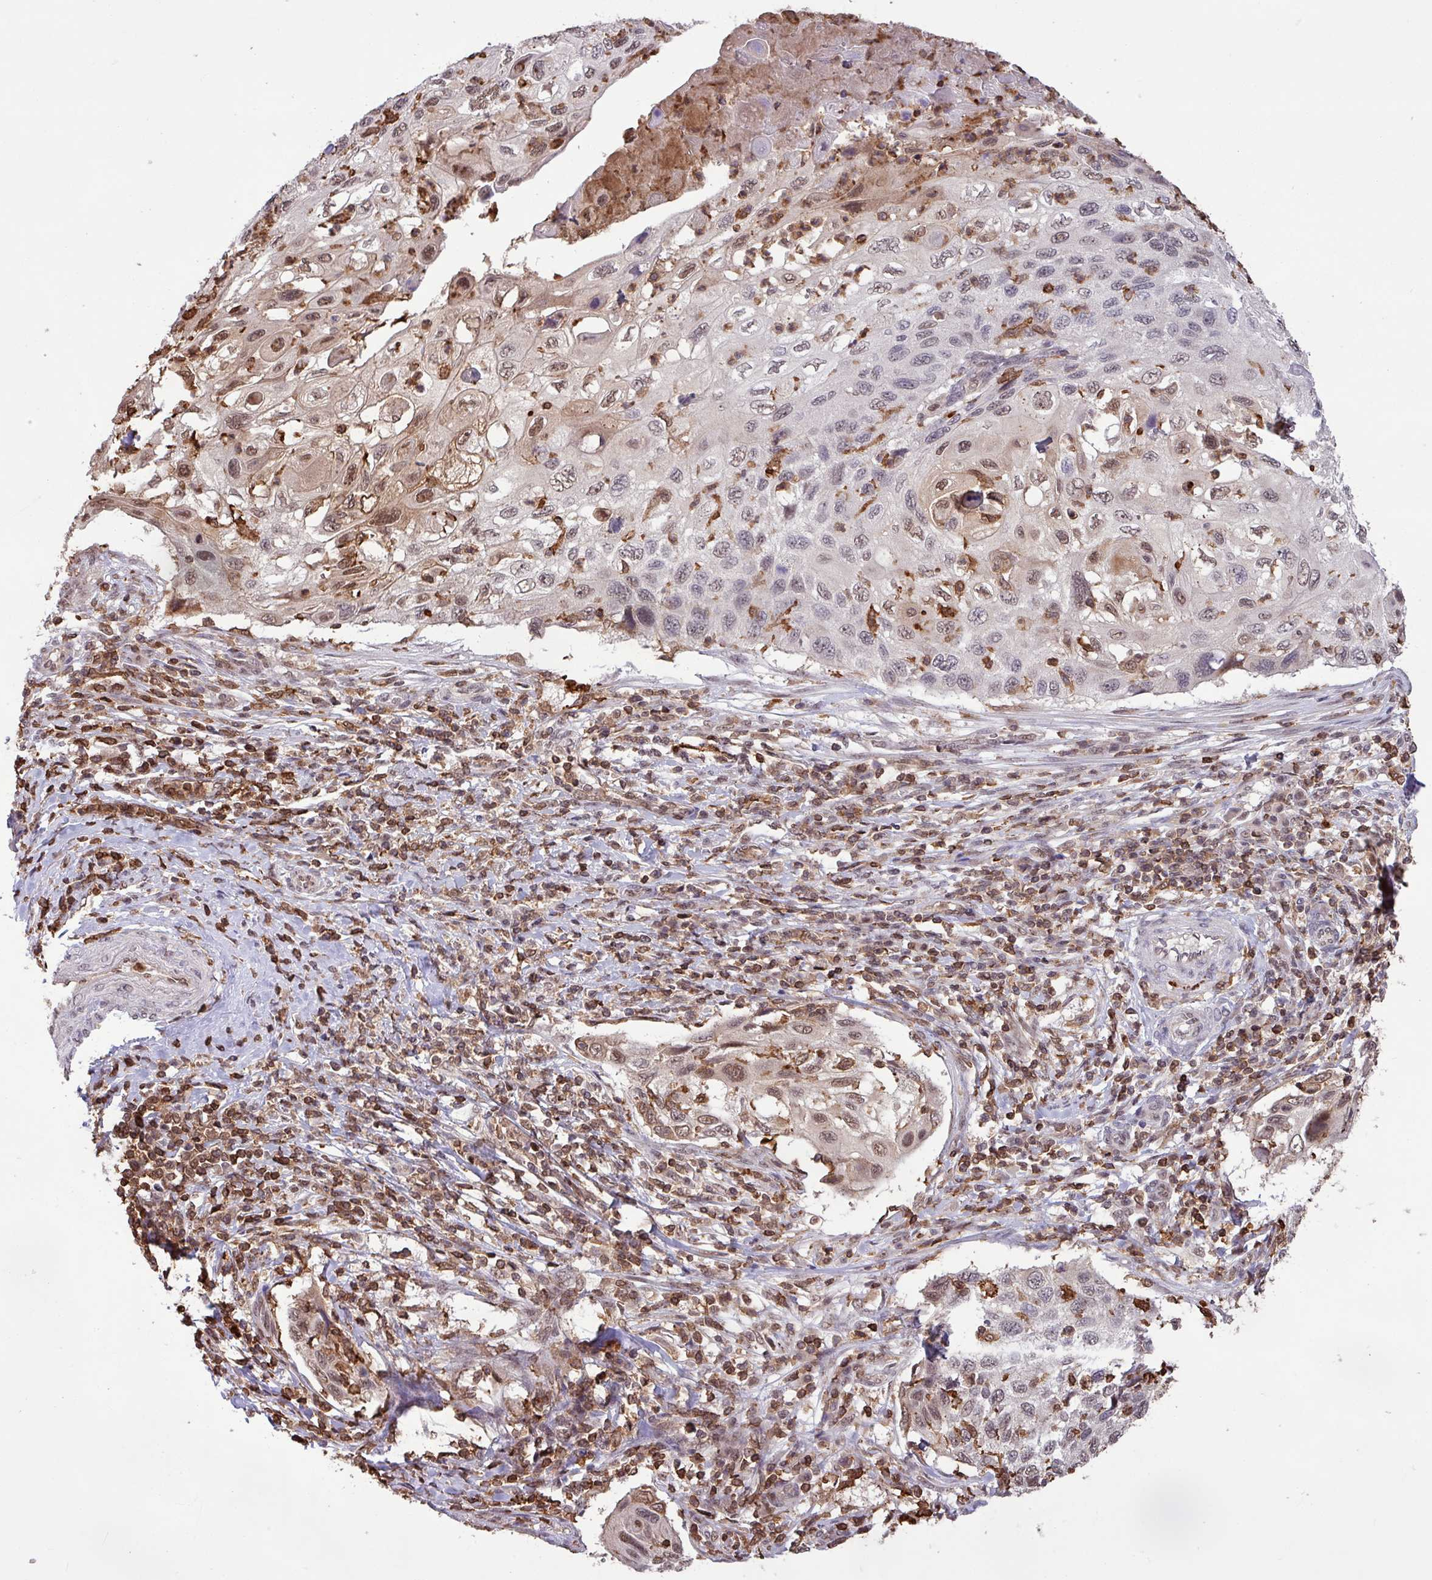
{"staining": {"intensity": "moderate", "quantity": "<25%", "location": "nuclear"}, "tissue": "cervical cancer", "cell_type": "Tumor cells", "image_type": "cancer", "snomed": [{"axis": "morphology", "description": "Squamous cell carcinoma, NOS"}, {"axis": "topography", "description": "Cervix"}], "caption": "This image exhibits immunohistochemistry (IHC) staining of cervical squamous cell carcinoma, with low moderate nuclear staining in about <25% of tumor cells.", "gene": "GON7", "patient": {"sex": "female", "age": 70}}